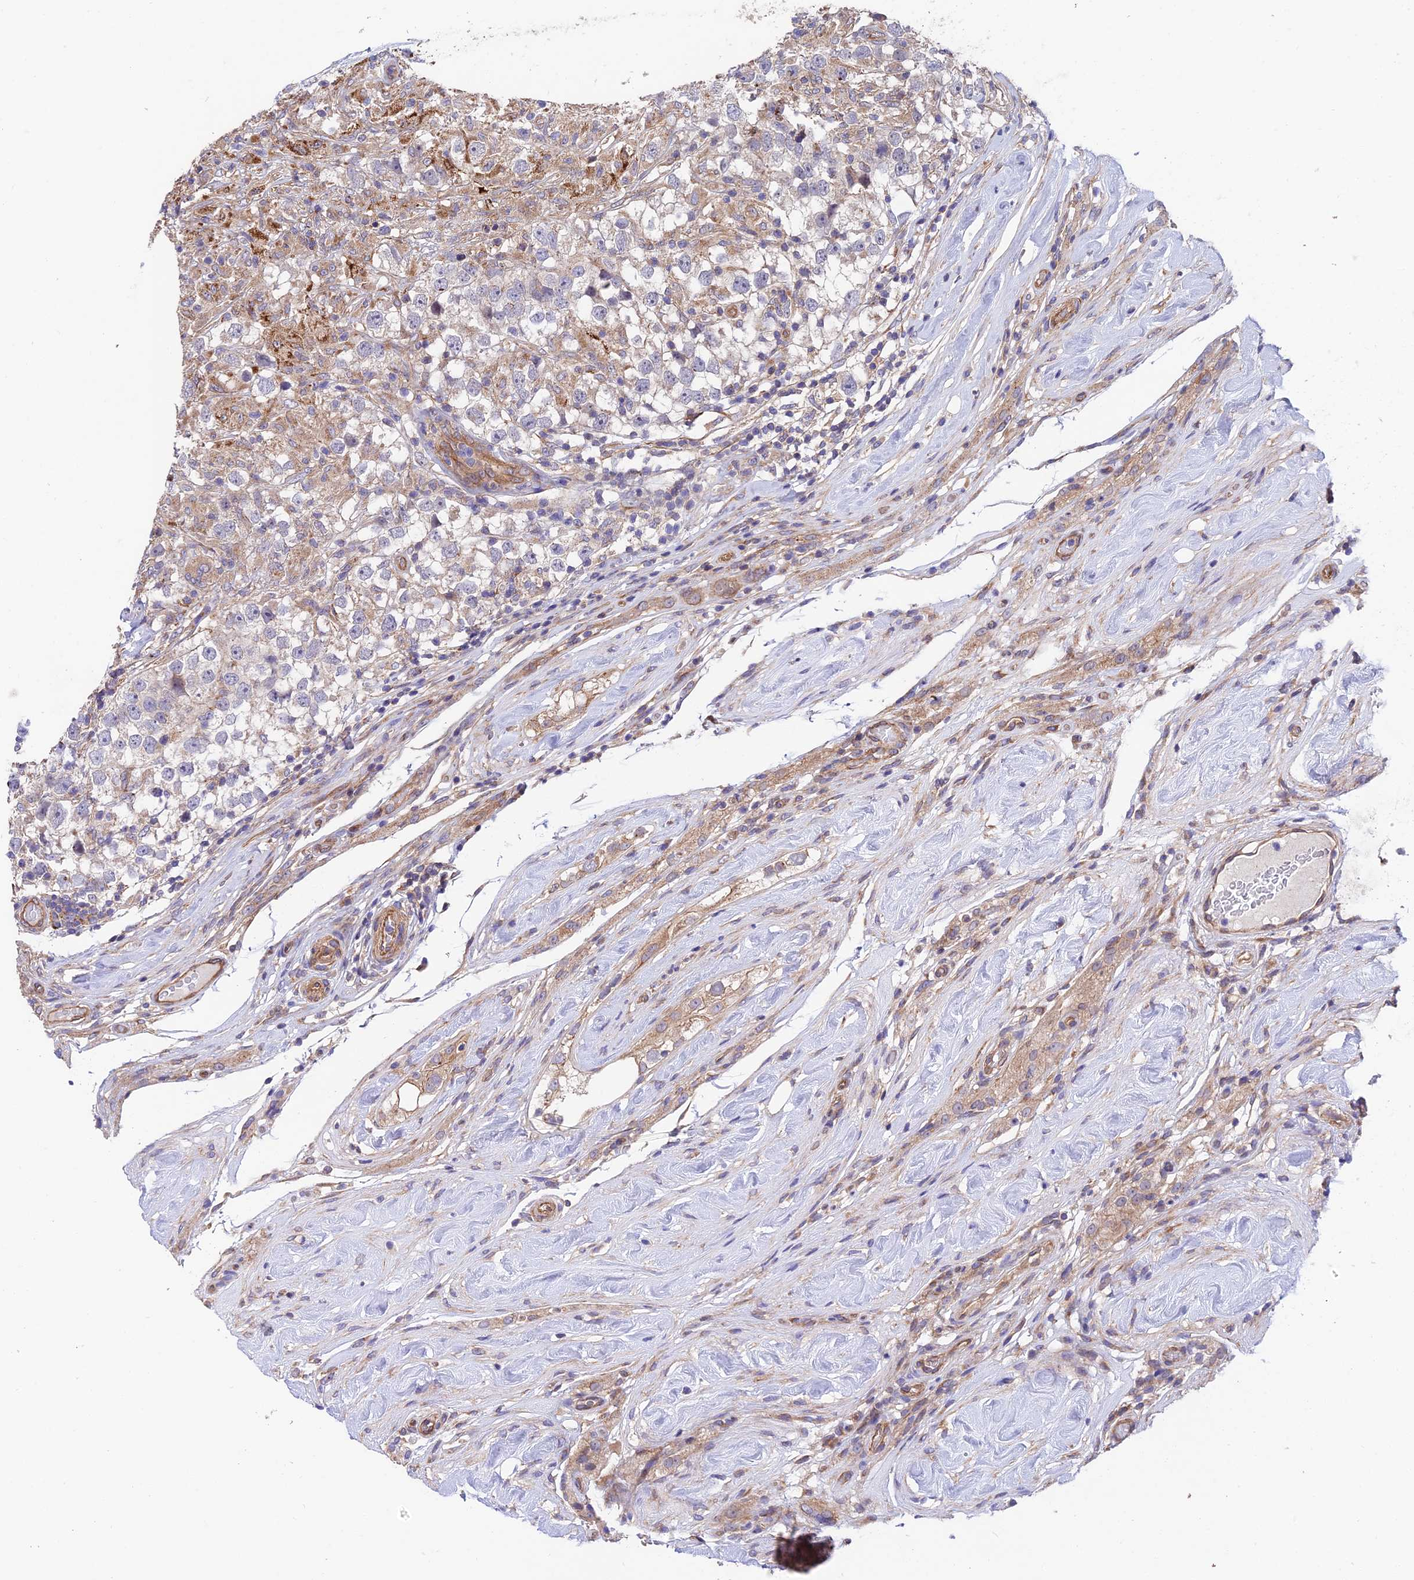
{"staining": {"intensity": "strong", "quantity": "25%-75%", "location": "cytoplasmic/membranous"}, "tissue": "testis cancer", "cell_type": "Tumor cells", "image_type": "cancer", "snomed": [{"axis": "morphology", "description": "Seminoma, NOS"}, {"axis": "topography", "description": "Testis"}], "caption": "Immunohistochemistry (DAB (3,3'-diaminobenzidine)) staining of human seminoma (testis) reveals strong cytoplasmic/membranous protein staining in approximately 25%-75% of tumor cells. The staining is performed using DAB (3,3'-diaminobenzidine) brown chromogen to label protein expression. The nuclei are counter-stained blue using hematoxylin.", "gene": "QRFP", "patient": {"sex": "male", "age": 46}}